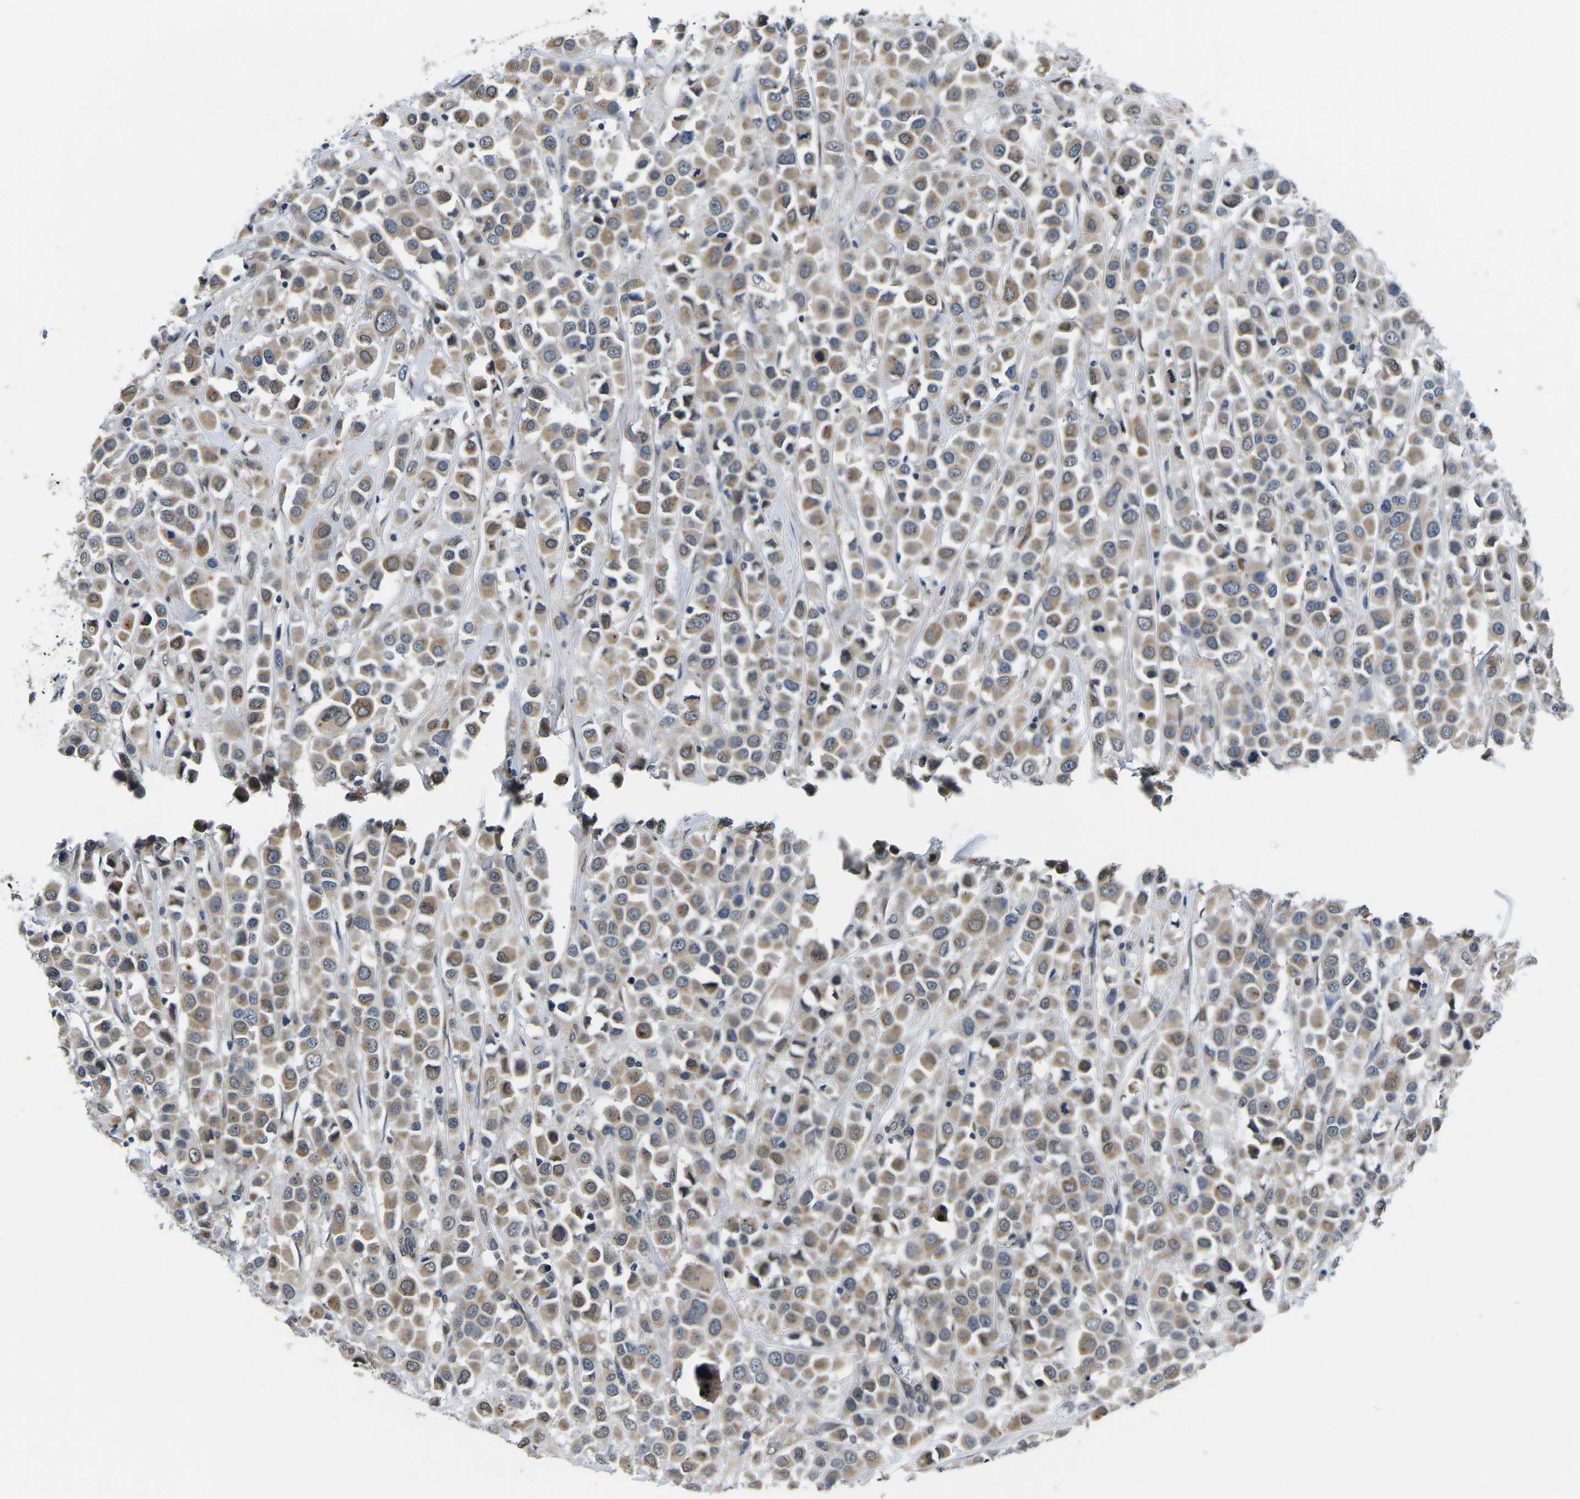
{"staining": {"intensity": "weak", "quantity": ">75%", "location": "cytoplasmic/membranous"}, "tissue": "breast cancer", "cell_type": "Tumor cells", "image_type": "cancer", "snomed": [{"axis": "morphology", "description": "Duct carcinoma"}, {"axis": "topography", "description": "Breast"}], "caption": "Weak cytoplasmic/membranous staining is identified in about >75% of tumor cells in breast cancer (infiltrating ductal carcinoma). The staining is performed using DAB (3,3'-diaminobenzidine) brown chromogen to label protein expression. The nuclei are counter-stained blue using hematoxylin.", "gene": "SNX10", "patient": {"sex": "female", "age": 61}}